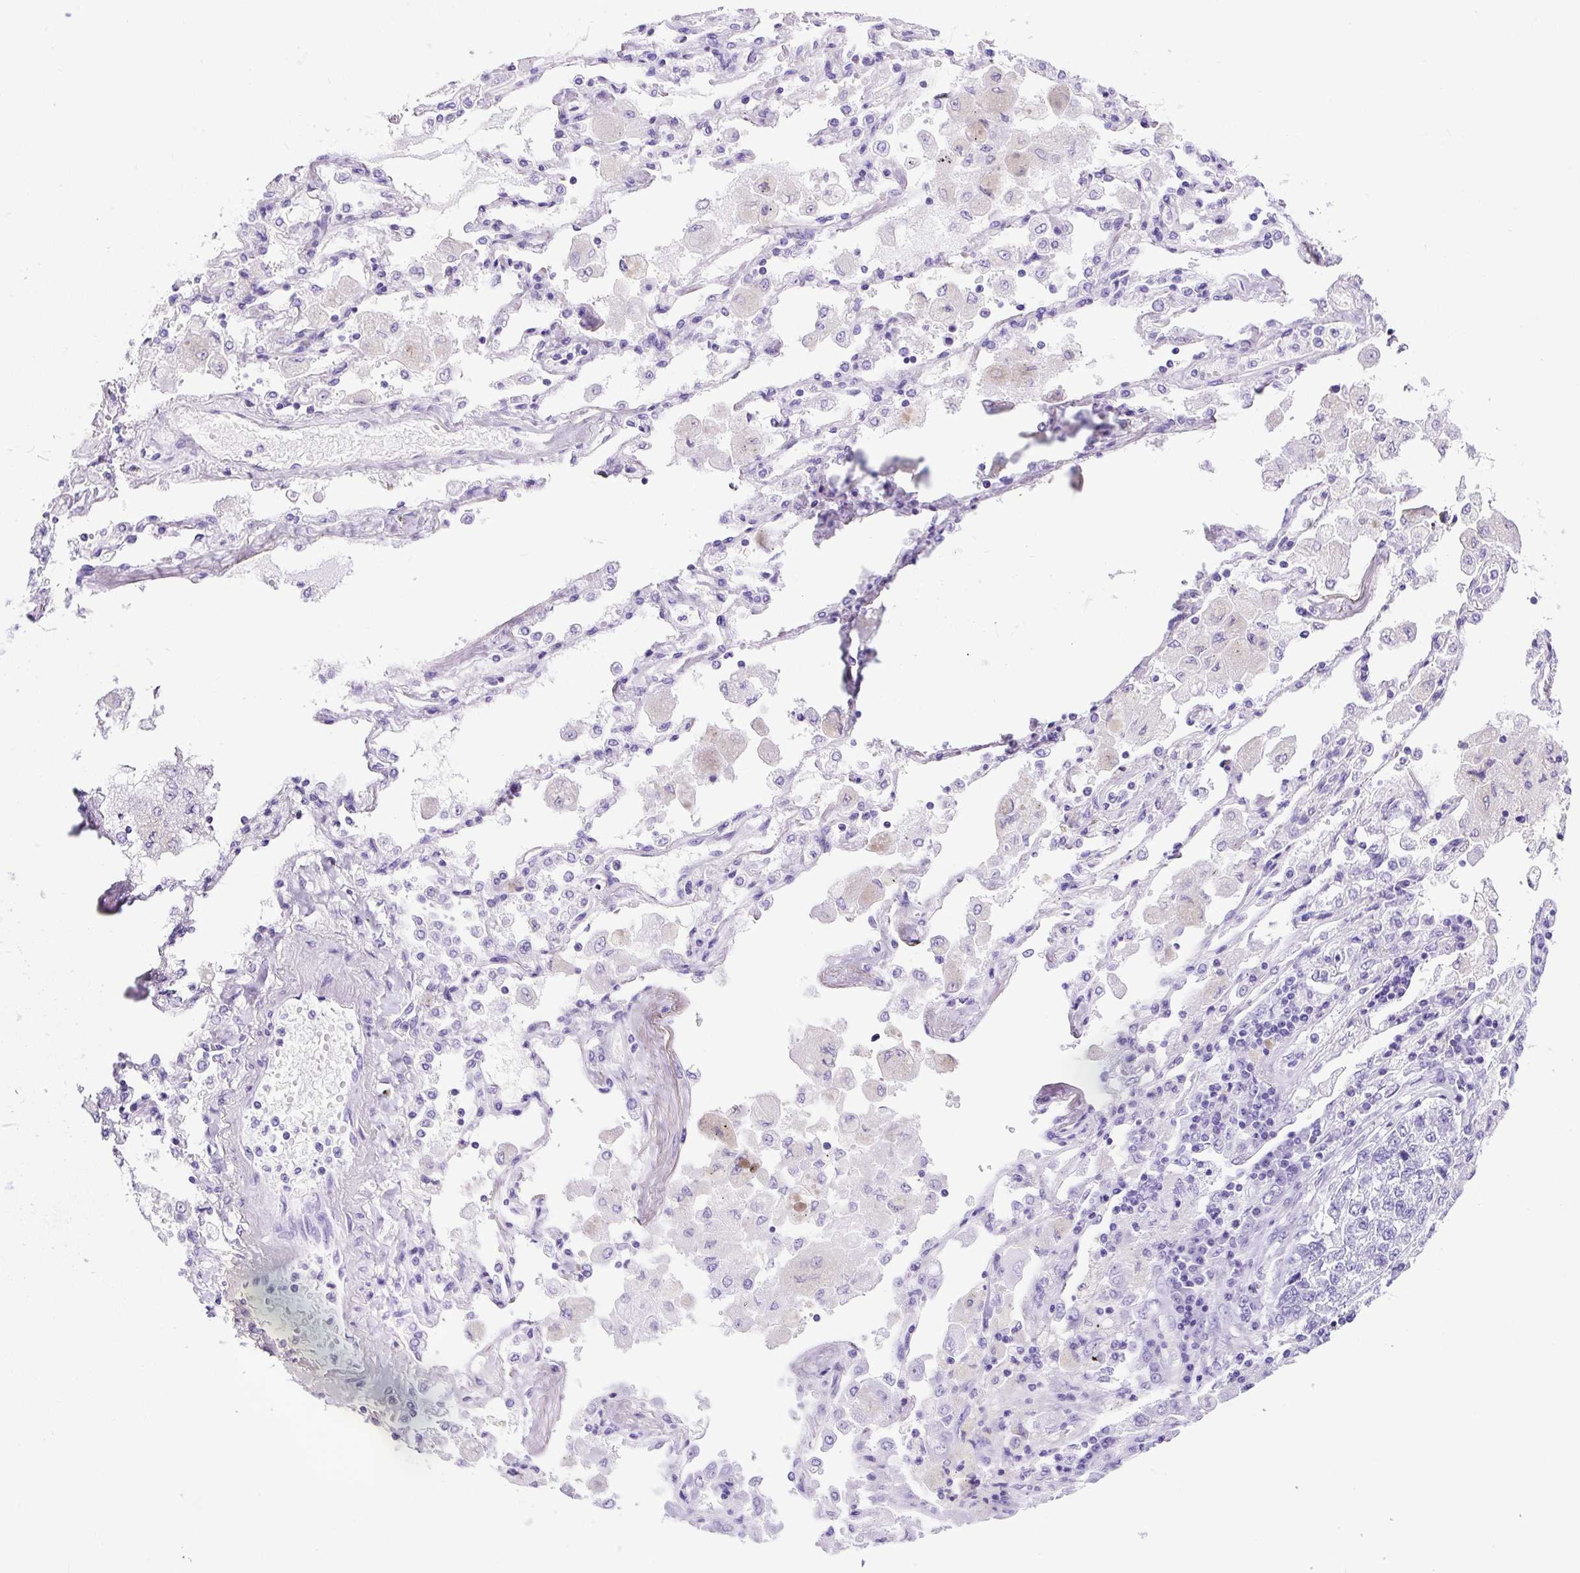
{"staining": {"intensity": "negative", "quantity": "none", "location": "none"}, "tissue": "lung cancer", "cell_type": "Tumor cells", "image_type": "cancer", "snomed": [{"axis": "morphology", "description": "Adenocarcinoma, NOS"}, {"axis": "topography", "description": "Lung"}], "caption": "DAB (3,3'-diaminobenzidine) immunohistochemical staining of lung adenocarcinoma reveals no significant expression in tumor cells.", "gene": "CEL", "patient": {"sex": "male", "age": 49}}